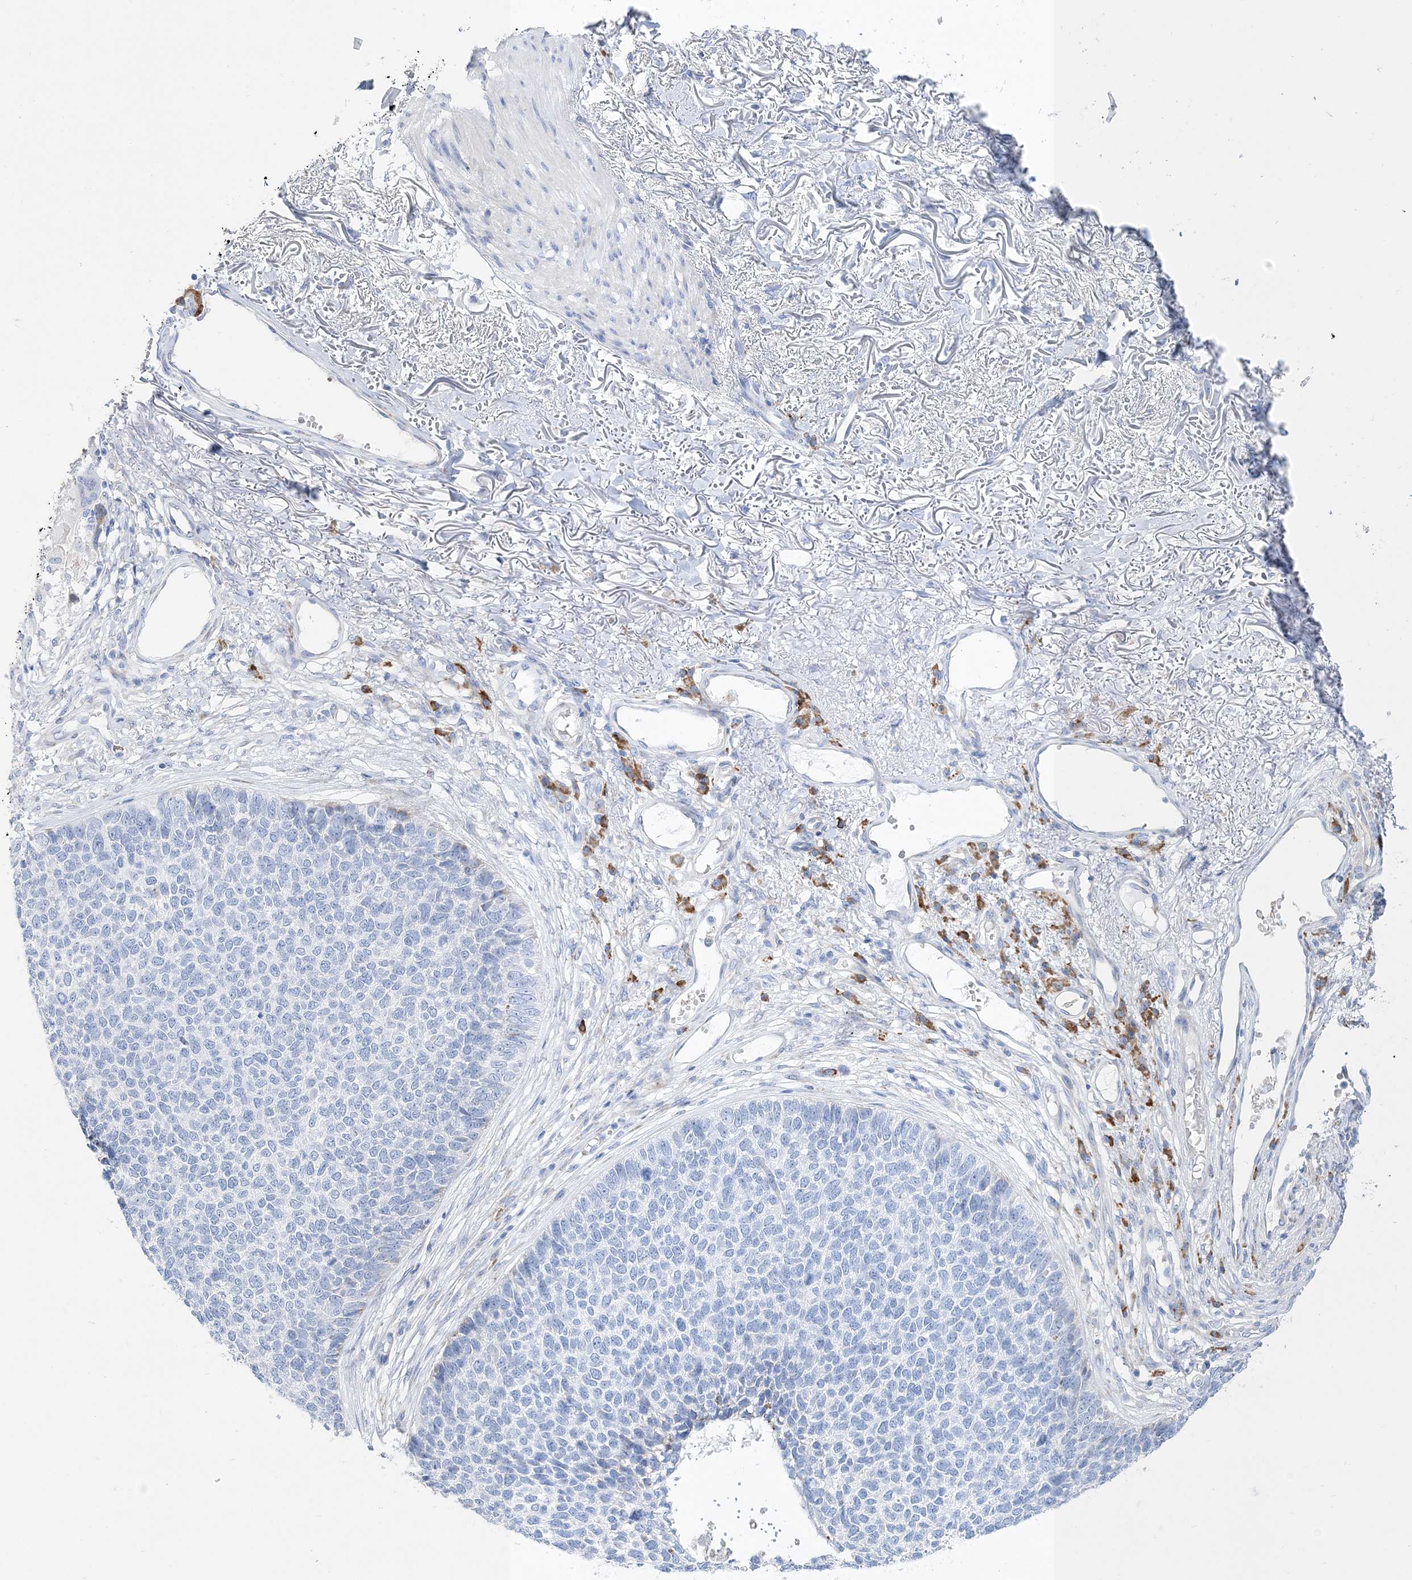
{"staining": {"intensity": "negative", "quantity": "none", "location": "none"}, "tissue": "skin cancer", "cell_type": "Tumor cells", "image_type": "cancer", "snomed": [{"axis": "morphology", "description": "Basal cell carcinoma"}, {"axis": "topography", "description": "Skin"}], "caption": "The image displays no significant staining in tumor cells of skin basal cell carcinoma. (DAB immunohistochemistry visualized using brightfield microscopy, high magnification).", "gene": "TSPYL6", "patient": {"sex": "female", "age": 84}}